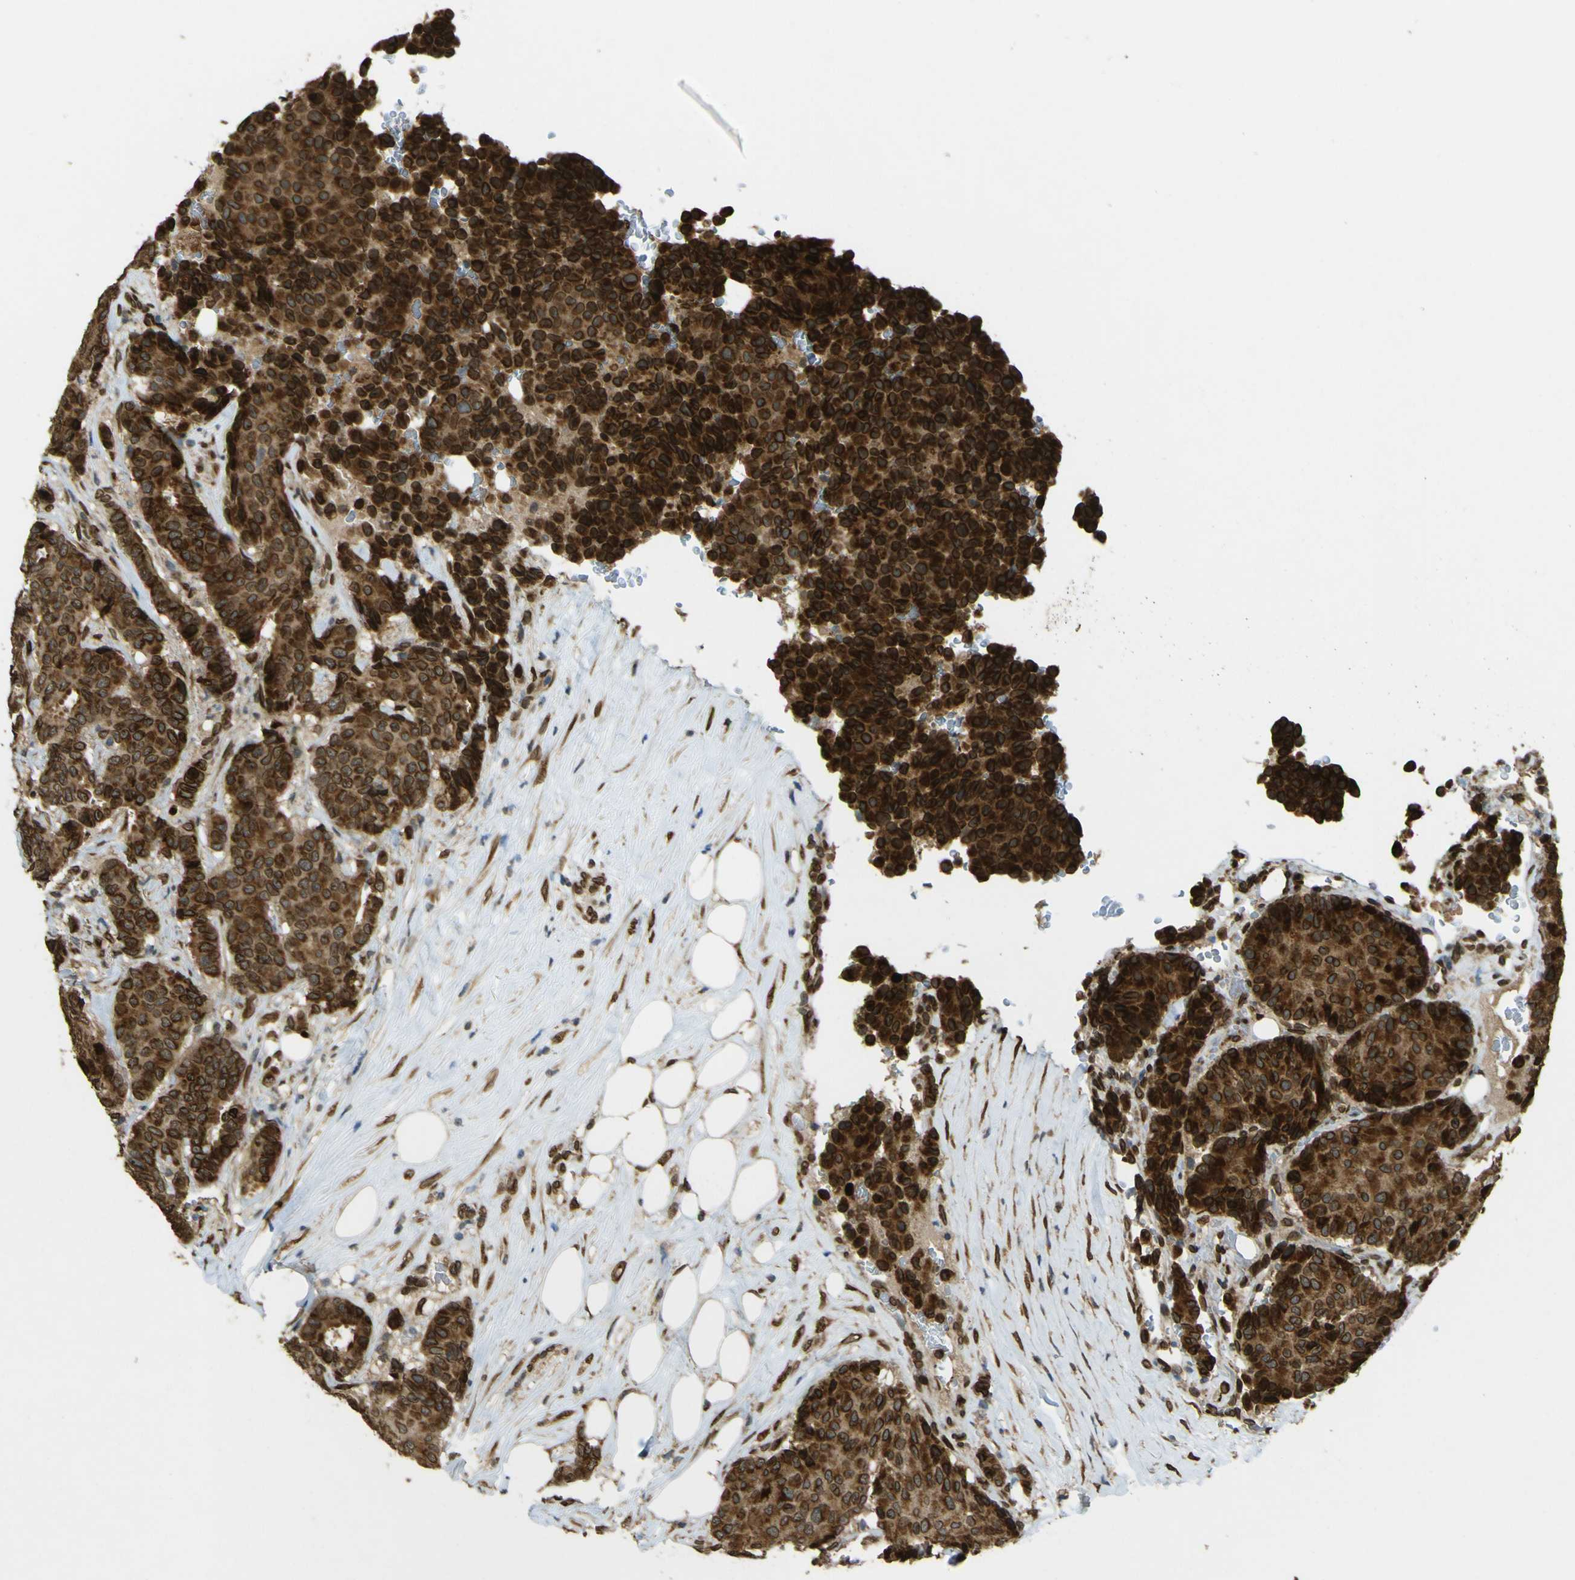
{"staining": {"intensity": "strong", "quantity": ">75%", "location": "cytoplasmic/membranous,nuclear"}, "tissue": "breast cancer", "cell_type": "Tumor cells", "image_type": "cancer", "snomed": [{"axis": "morphology", "description": "Duct carcinoma"}, {"axis": "topography", "description": "Breast"}], "caption": "Breast cancer (invasive ductal carcinoma) was stained to show a protein in brown. There is high levels of strong cytoplasmic/membranous and nuclear expression in about >75% of tumor cells.", "gene": "GALNT1", "patient": {"sex": "female", "age": 75}}